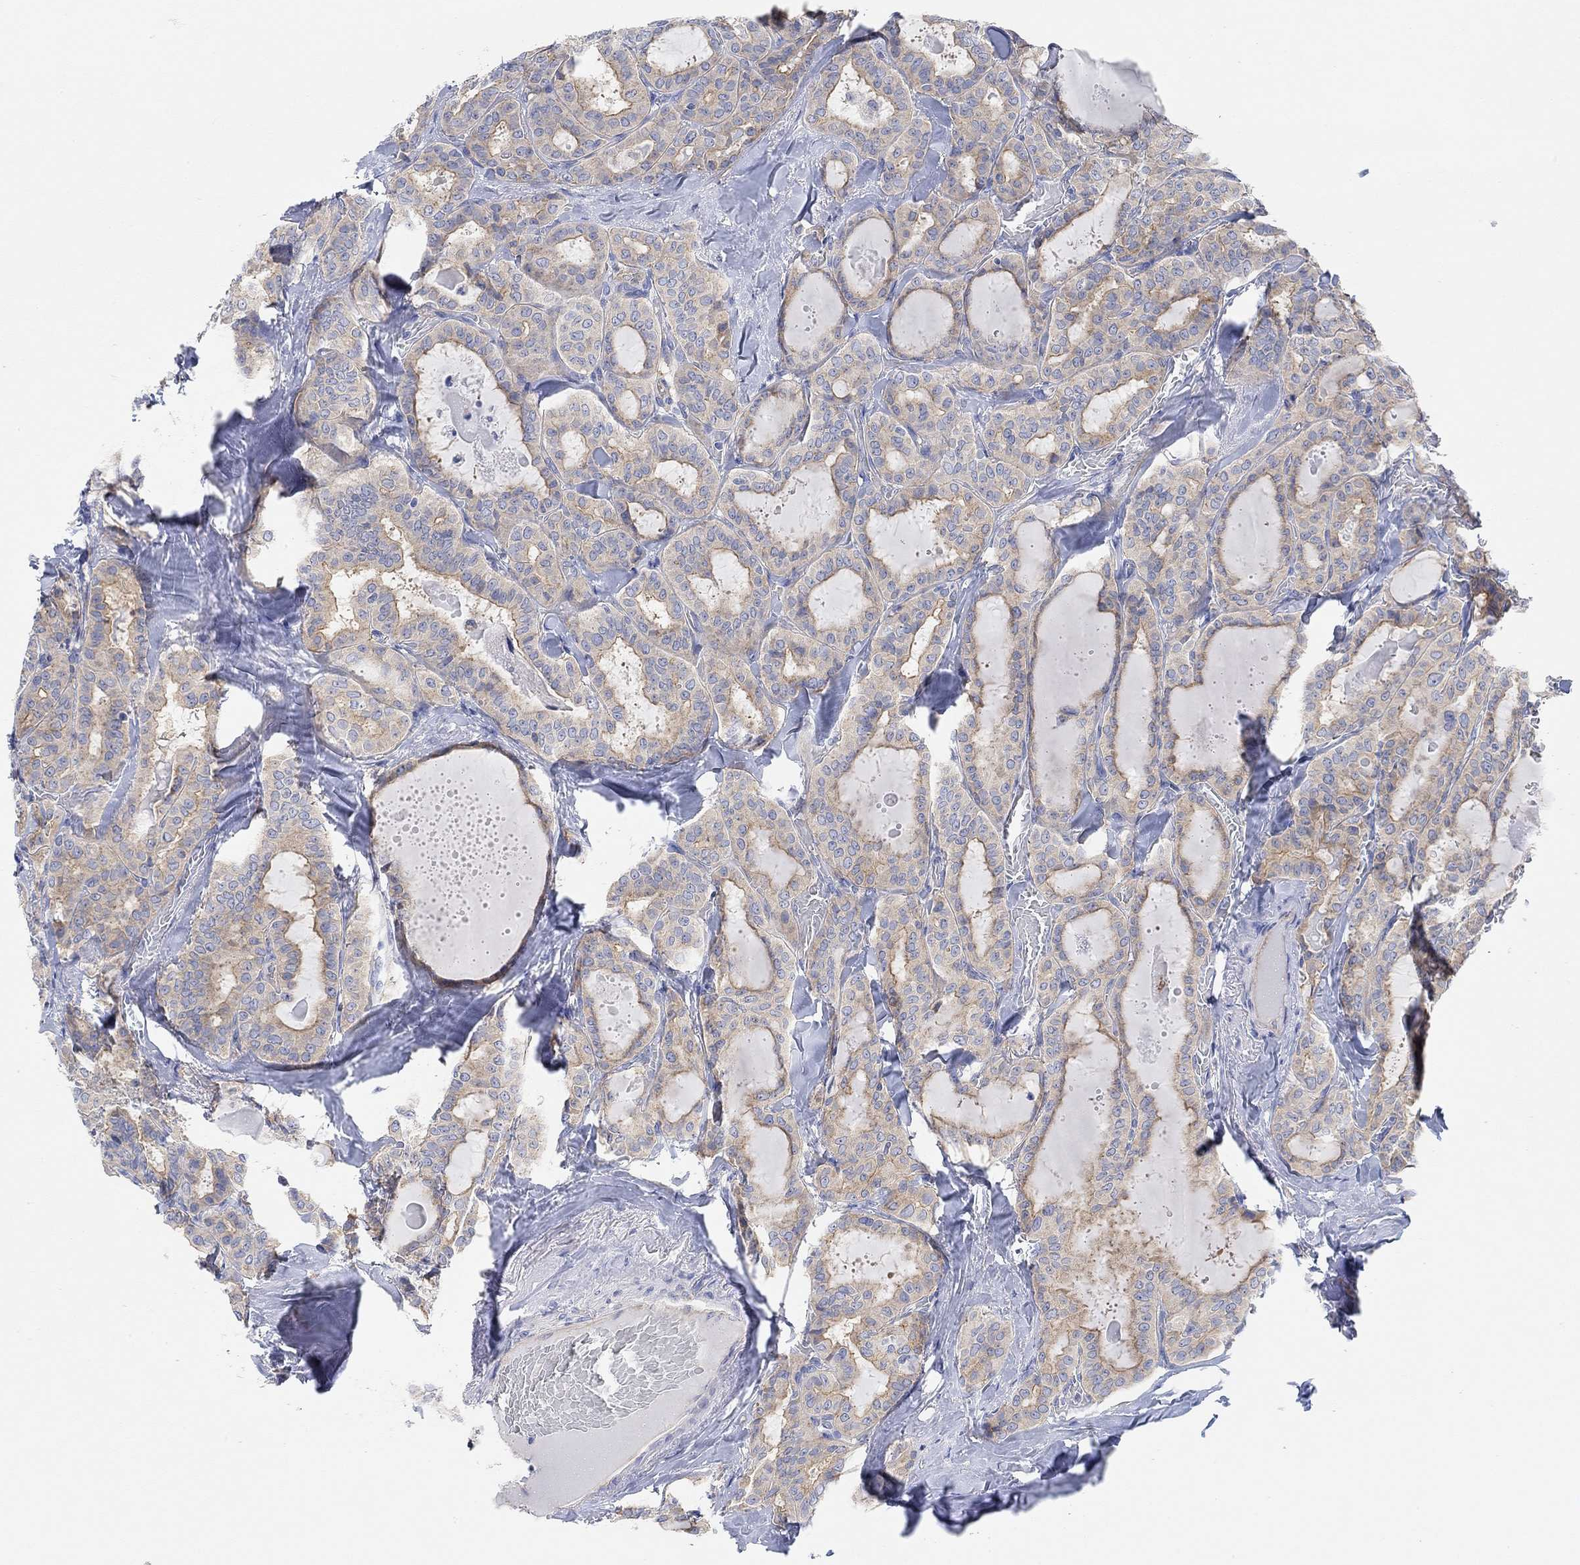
{"staining": {"intensity": "weak", "quantity": ">75%", "location": "cytoplasmic/membranous"}, "tissue": "thyroid cancer", "cell_type": "Tumor cells", "image_type": "cancer", "snomed": [{"axis": "morphology", "description": "Papillary adenocarcinoma, NOS"}, {"axis": "topography", "description": "Thyroid gland"}], "caption": "Papillary adenocarcinoma (thyroid) stained with a protein marker shows weak staining in tumor cells.", "gene": "RGS1", "patient": {"sex": "female", "age": 39}}